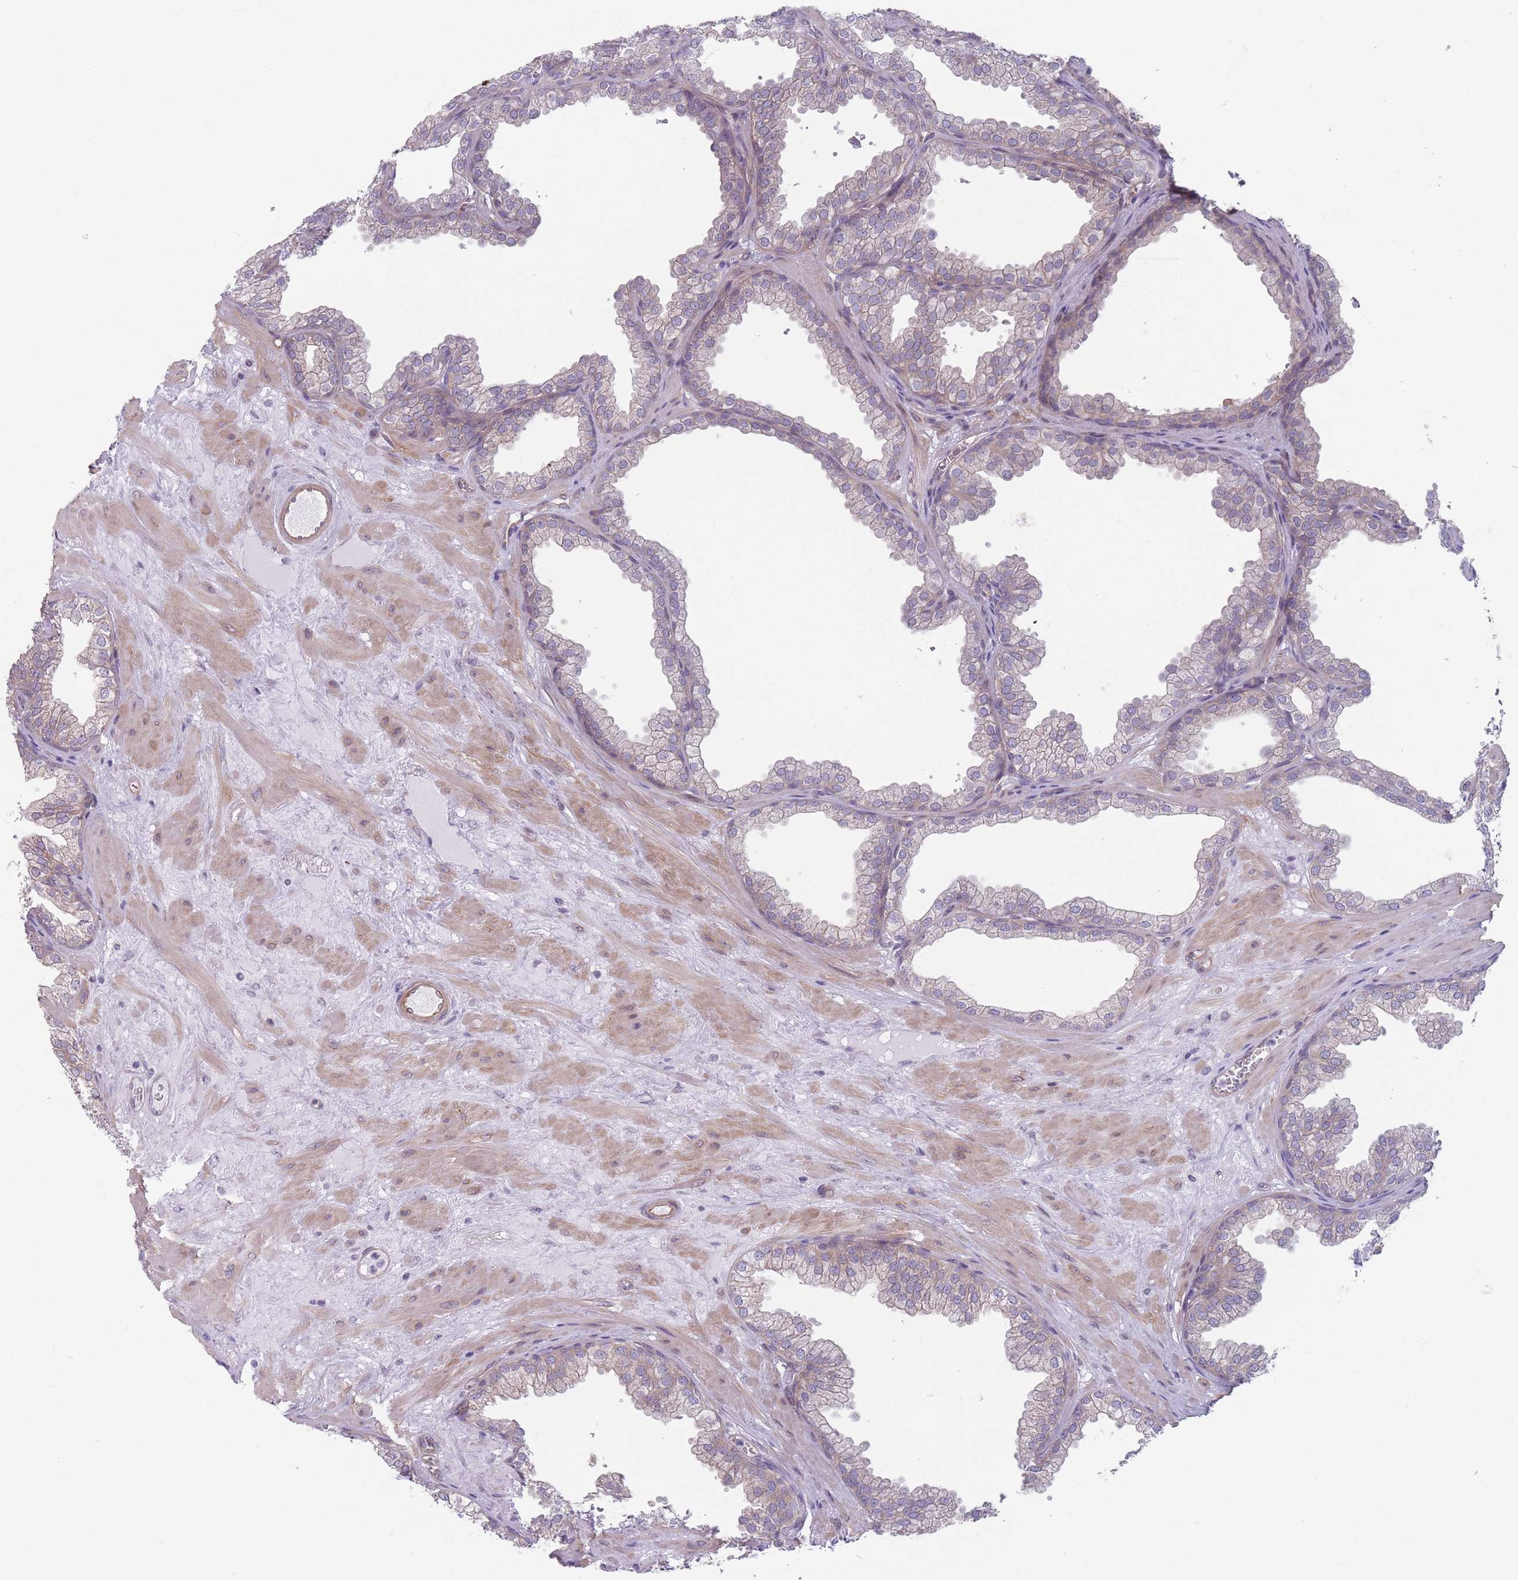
{"staining": {"intensity": "weak", "quantity": "25%-75%", "location": "cytoplasmic/membranous"}, "tissue": "prostate", "cell_type": "Glandular cells", "image_type": "normal", "snomed": [{"axis": "morphology", "description": "Normal tissue, NOS"}, {"axis": "topography", "description": "Prostate"}], "caption": "DAB (3,3'-diaminobenzidine) immunohistochemical staining of unremarkable human prostate exhibits weak cytoplasmic/membranous protein staining in approximately 25%-75% of glandular cells. The protein is shown in brown color, while the nuclei are stained blue.", "gene": "VRK2", "patient": {"sex": "male", "age": 37}}